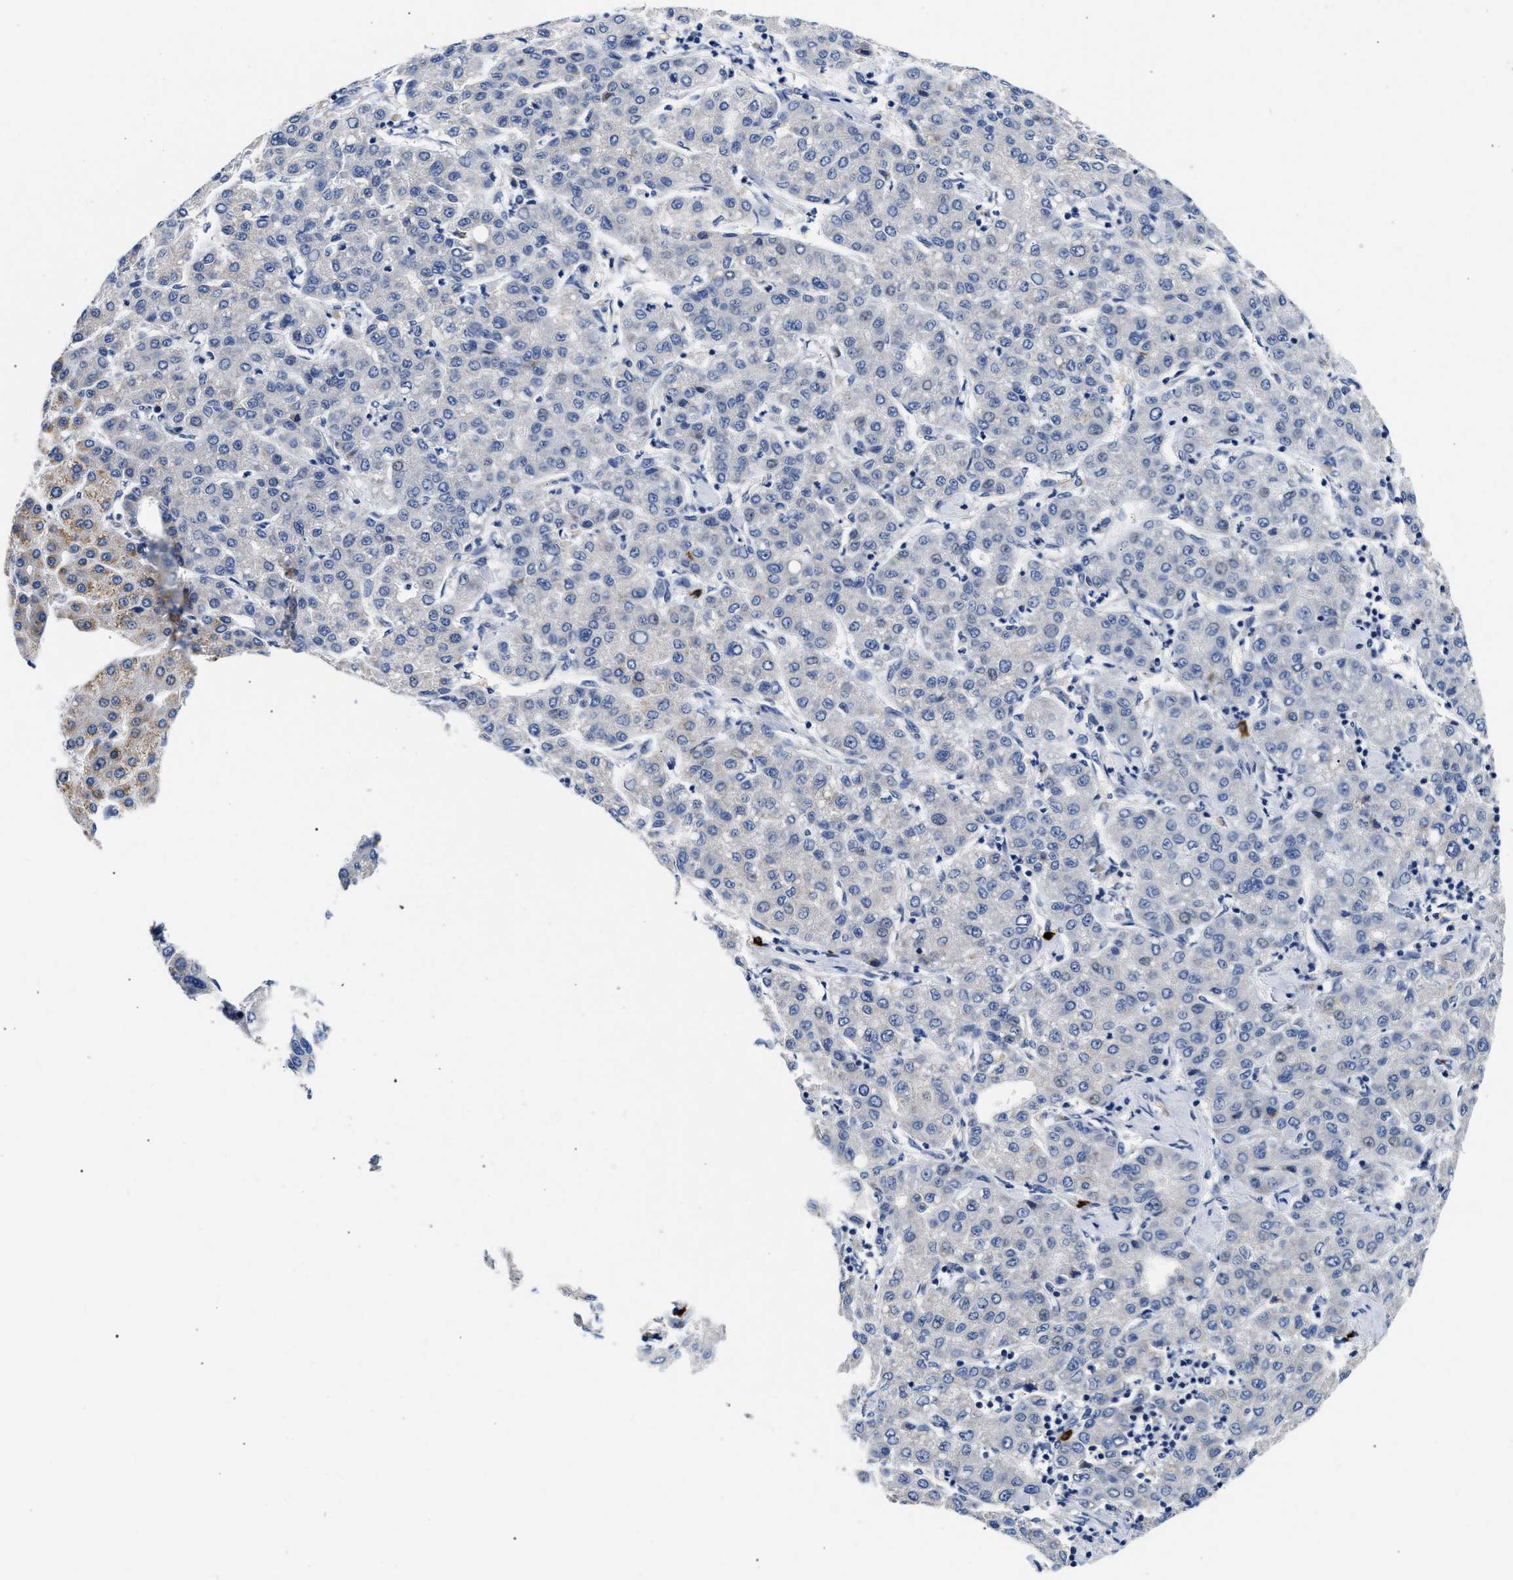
{"staining": {"intensity": "negative", "quantity": "none", "location": "none"}, "tissue": "liver cancer", "cell_type": "Tumor cells", "image_type": "cancer", "snomed": [{"axis": "morphology", "description": "Carcinoma, Hepatocellular, NOS"}, {"axis": "topography", "description": "Liver"}], "caption": "Tumor cells are negative for brown protein staining in liver cancer (hepatocellular carcinoma). (Stains: DAB immunohistochemistry with hematoxylin counter stain, Microscopy: brightfield microscopy at high magnification).", "gene": "RINT1", "patient": {"sex": "male", "age": 65}}